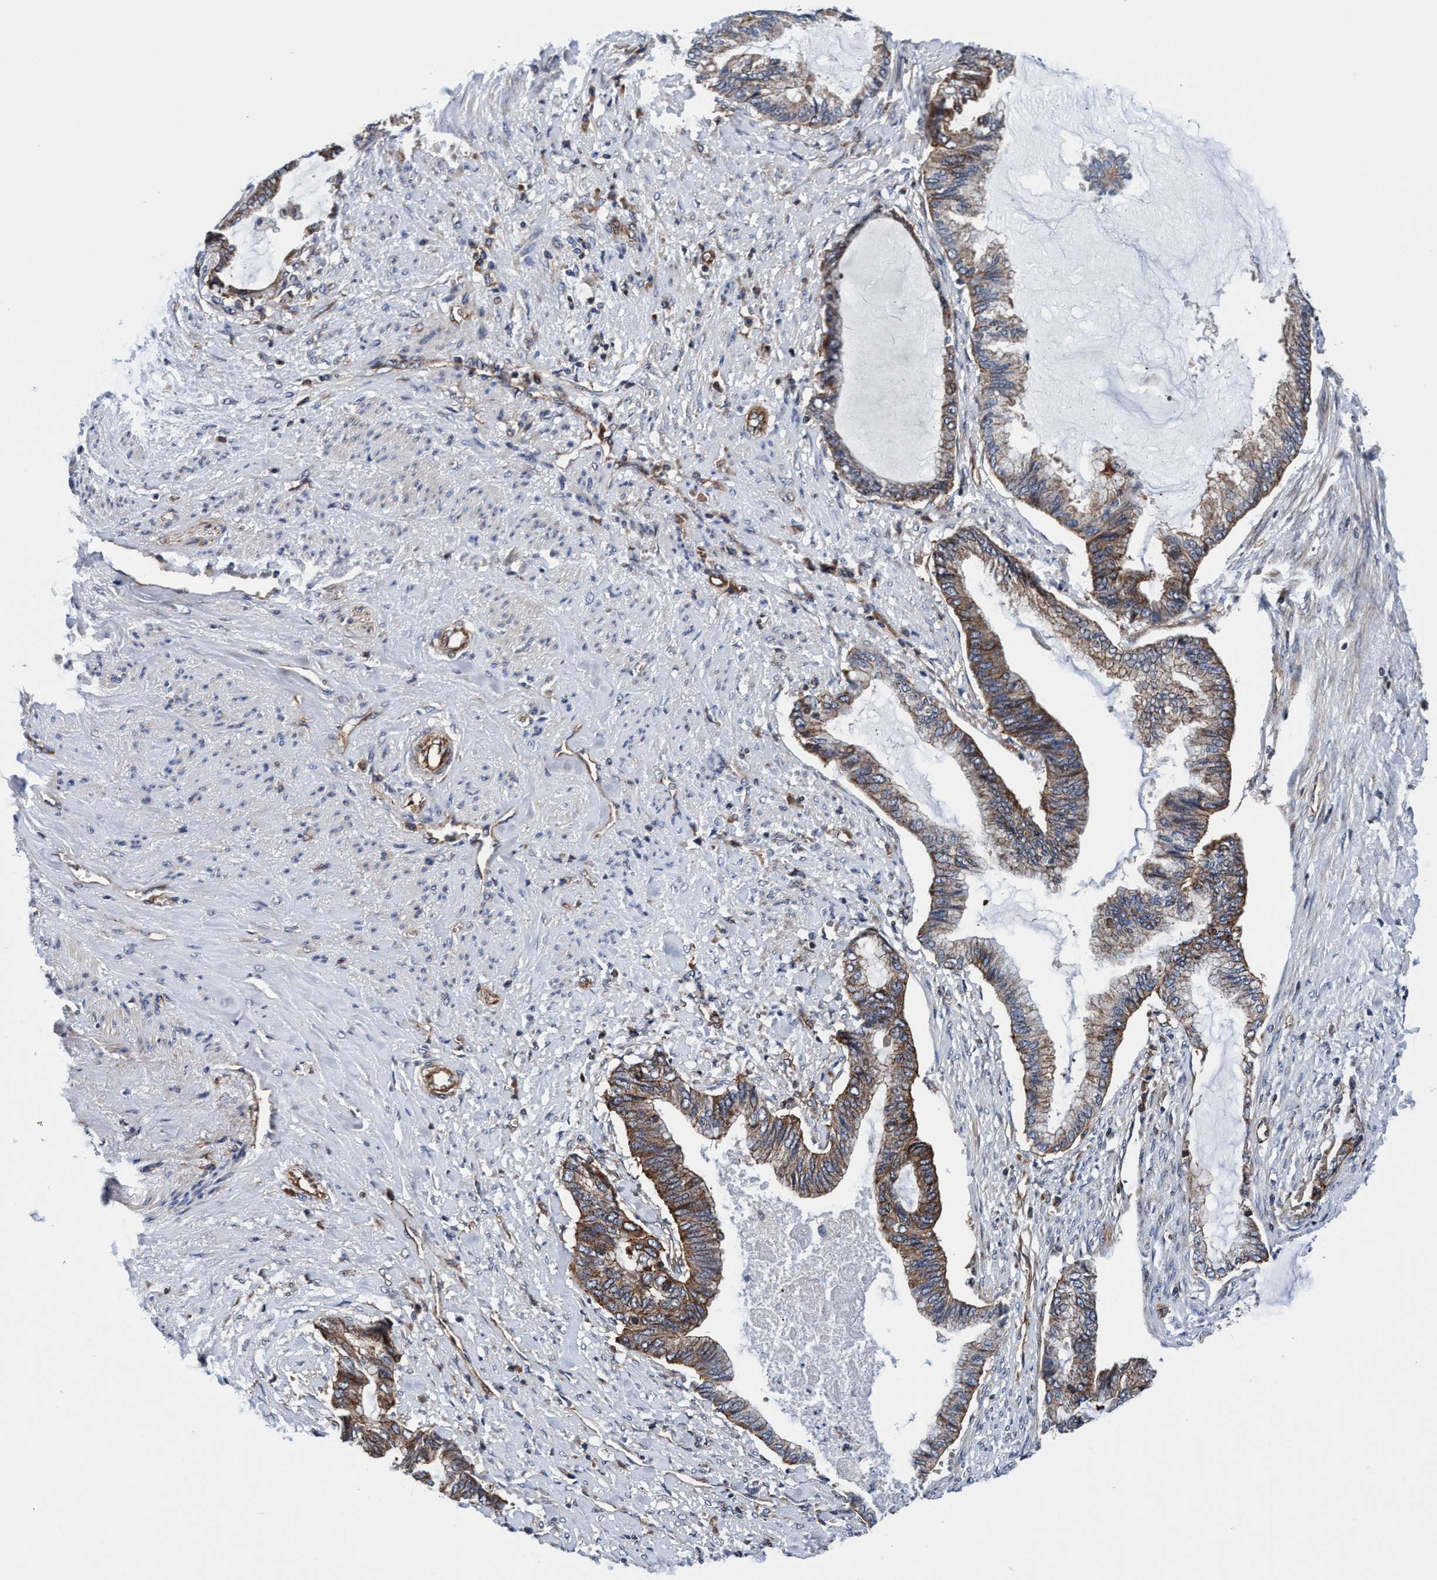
{"staining": {"intensity": "moderate", "quantity": "25%-75%", "location": "cytoplasmic/membranous"}, "tissue": "endometrial cancer", "cell_type": "Tumor cells", "image_type": "cancer", "snomed": [{"axis": "morphology", "description": "Adenocarcinoma, NOS"}, {"axis": "topography", "description": "Endometrium"}], "caption": "This image reveals immunohistochemistry staining of endometrial cancer, with medium moderate cytoplasmic/membranous staining in approximately 25%-75% of tumor cells.", "gene": "MCM3AP", "patient": {"sex": "female", "age": 86}}